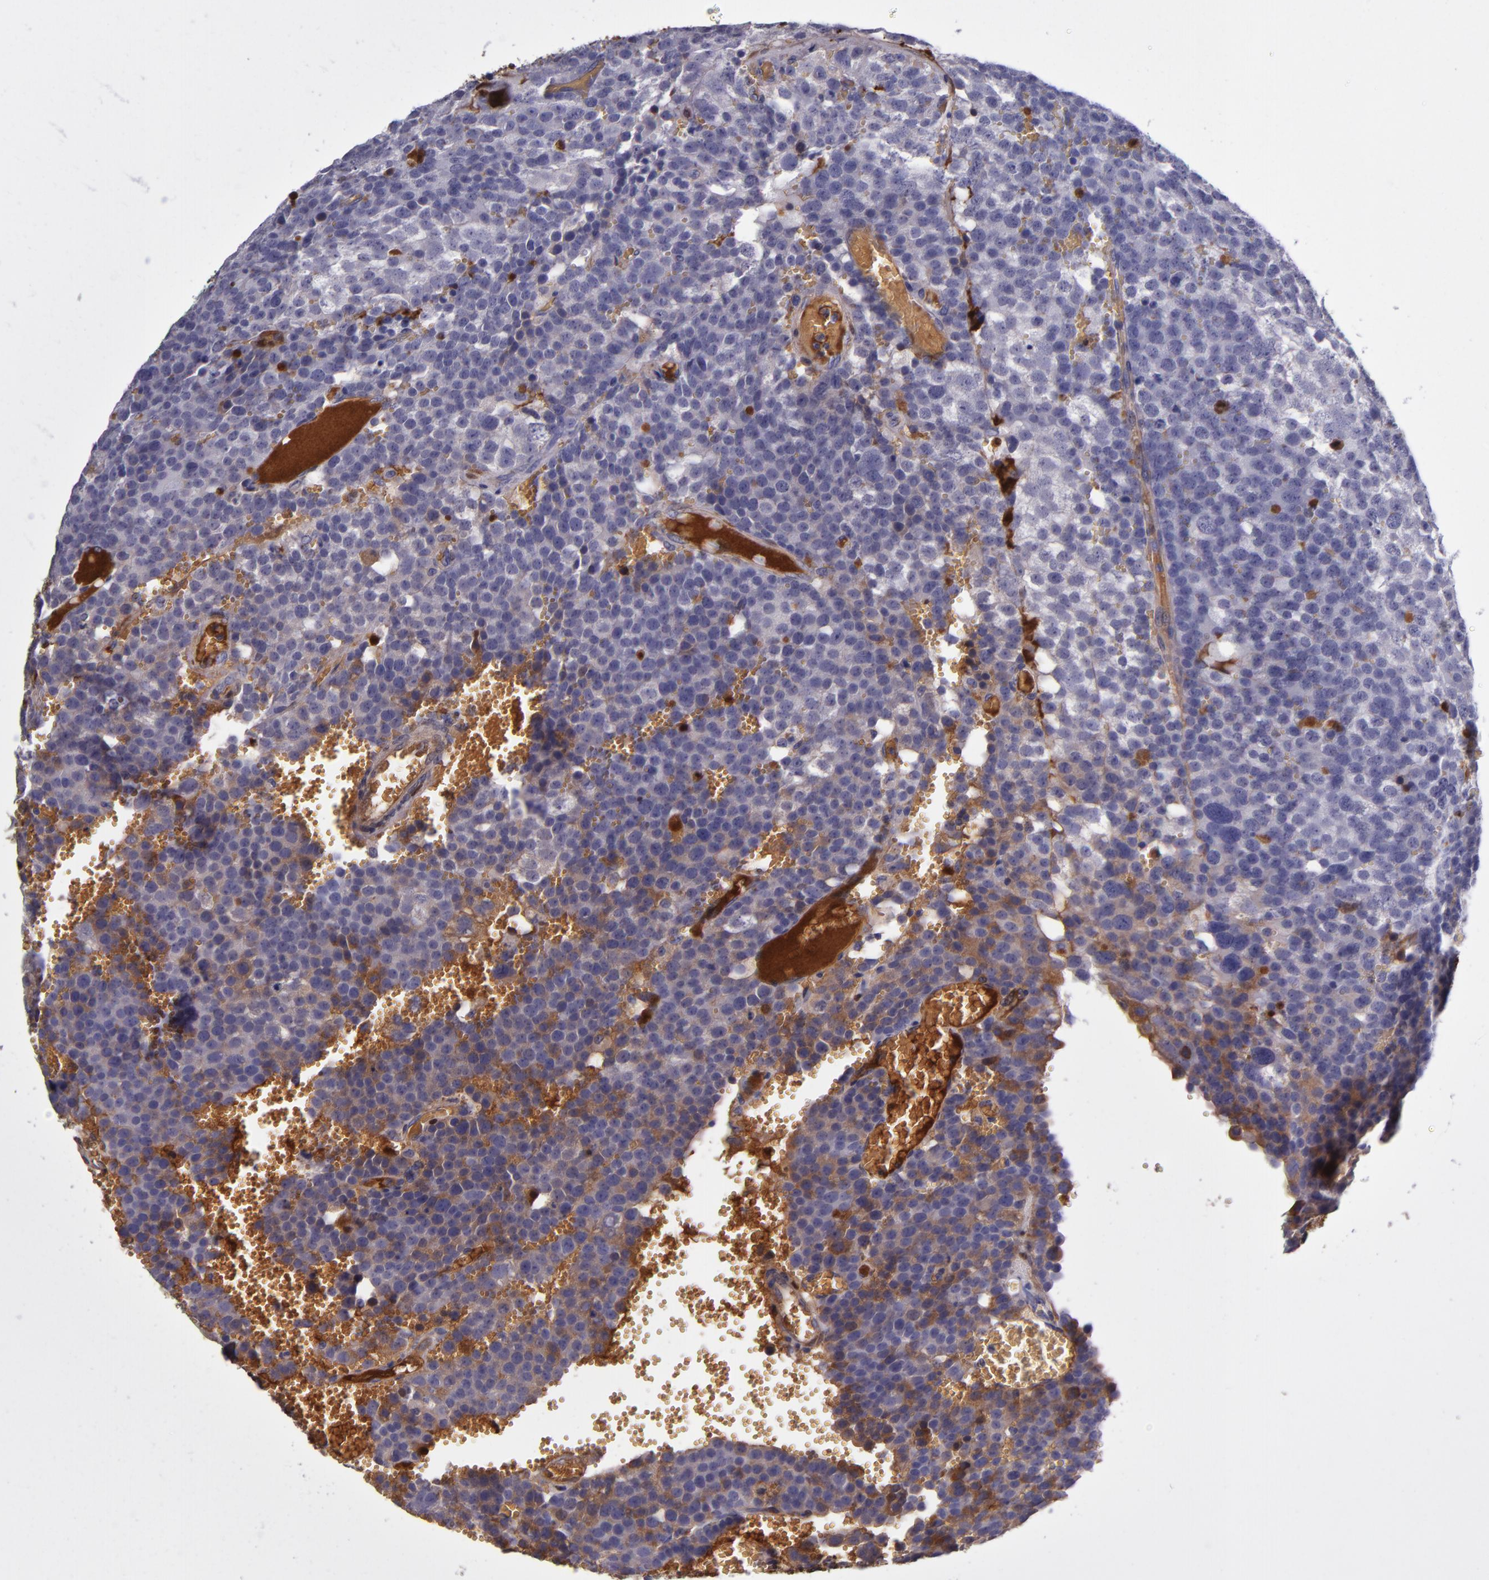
{"staining": {"intensity": "moderate", "quantity": "25%-75%", "location": "cytoplasmic/membranous"}, "tissue": "testis cancer", "cell_type": "Tumor cells", "image_type": "cancer", "snomed": [{"axis": "morphology", "description": "Seminoma, NOS"}, {"axis": "topography", "description": "Testis"}], "caption": "Immunohistochemical staining of seminoma (testis) displays medium levels of moderate cytoplasmic/membranous protein staining in about 25%-75% of tumor cells.", "gene": "CLEC3B", "patient": {"sex": "male", "age": 71}}